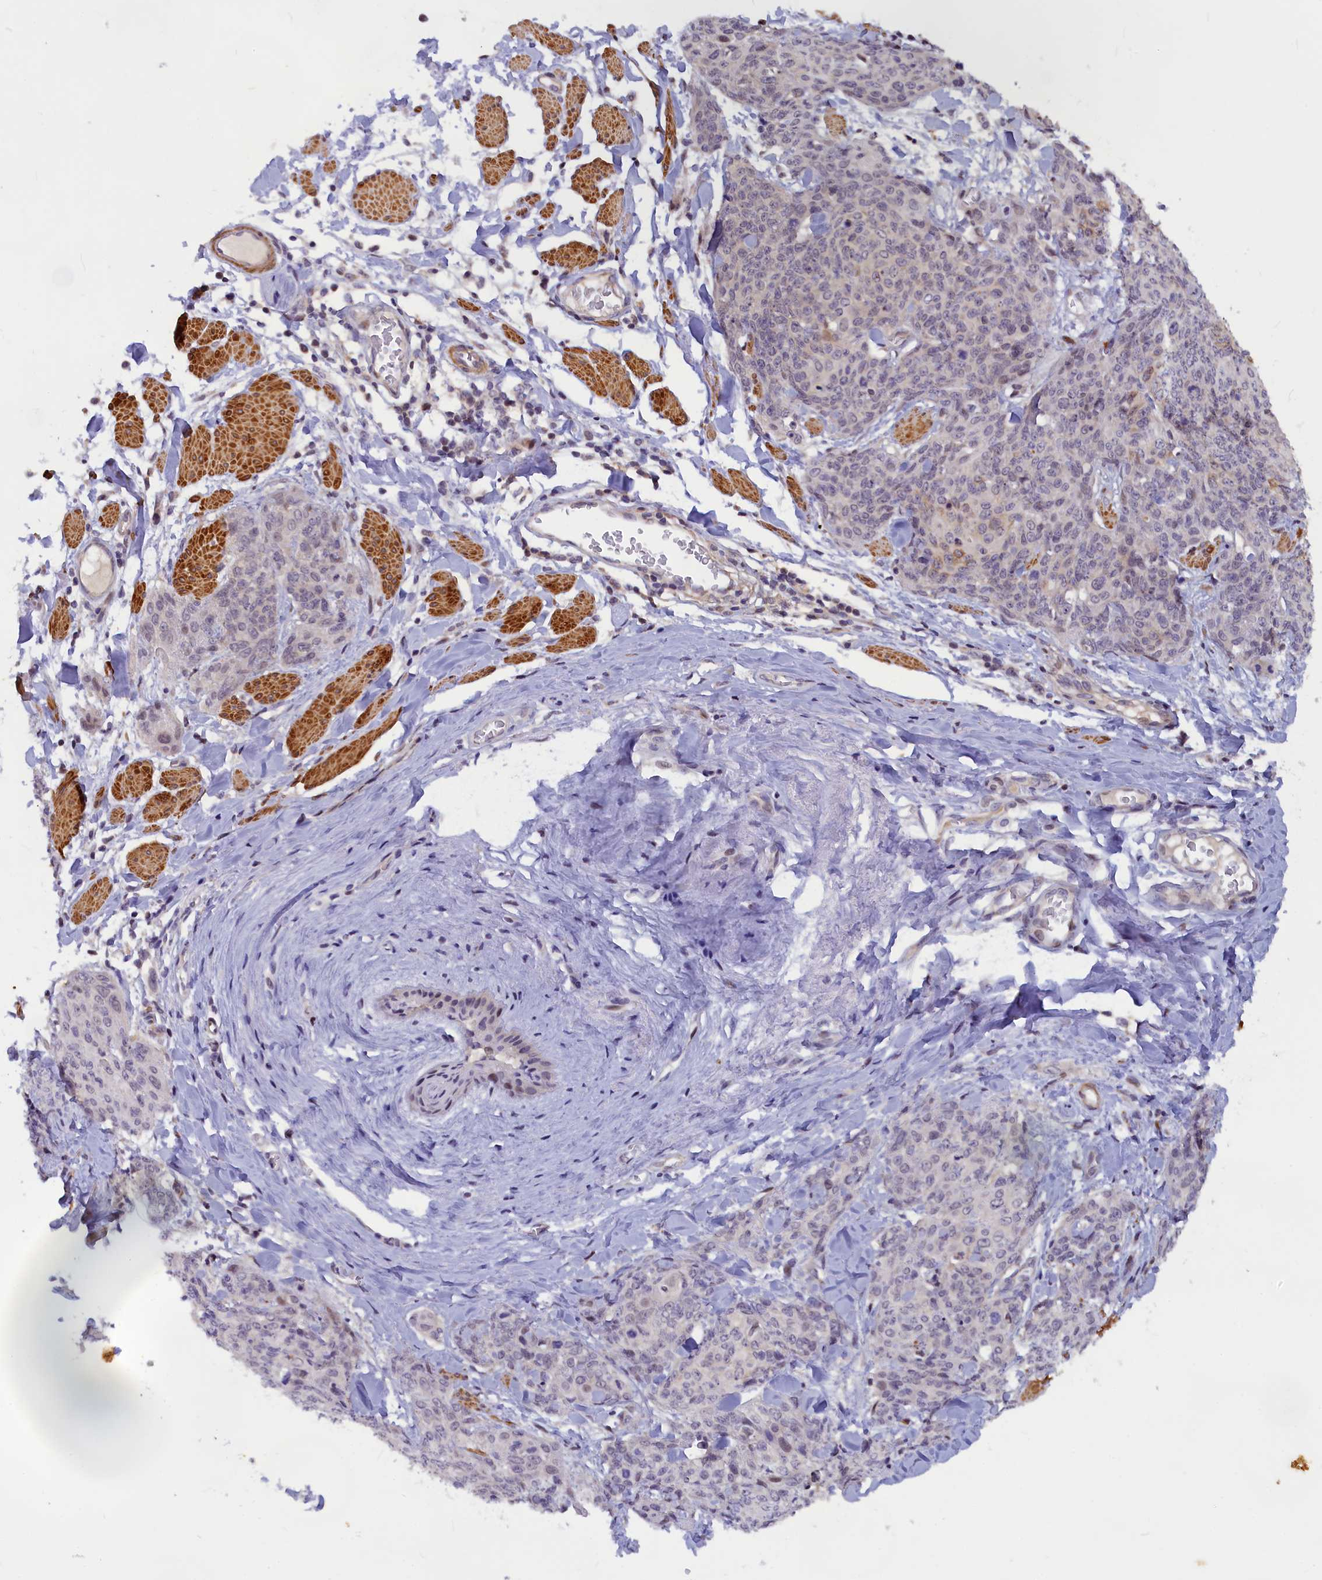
{"staining": {"intensity": "negative", "quantity": "none", "location": "none"}, "tissue": "skin cancer", "cell_type": "Tumor cells", "image_type": "cancer", "snomed": [{"axis": "morphology", "description": "Squamous cell carcinoma, NOS"}, {"axis": "topography", "description": "Skin"}, {"axis": "topography", "description": "Vulva"}], "caption": "Skin cancer stained for a protein using immunohistochemistry (IHC) displays no staining tumor cells.", "gene": "ANKRD34B", "patient": {"sex": "female", "age": 85}}